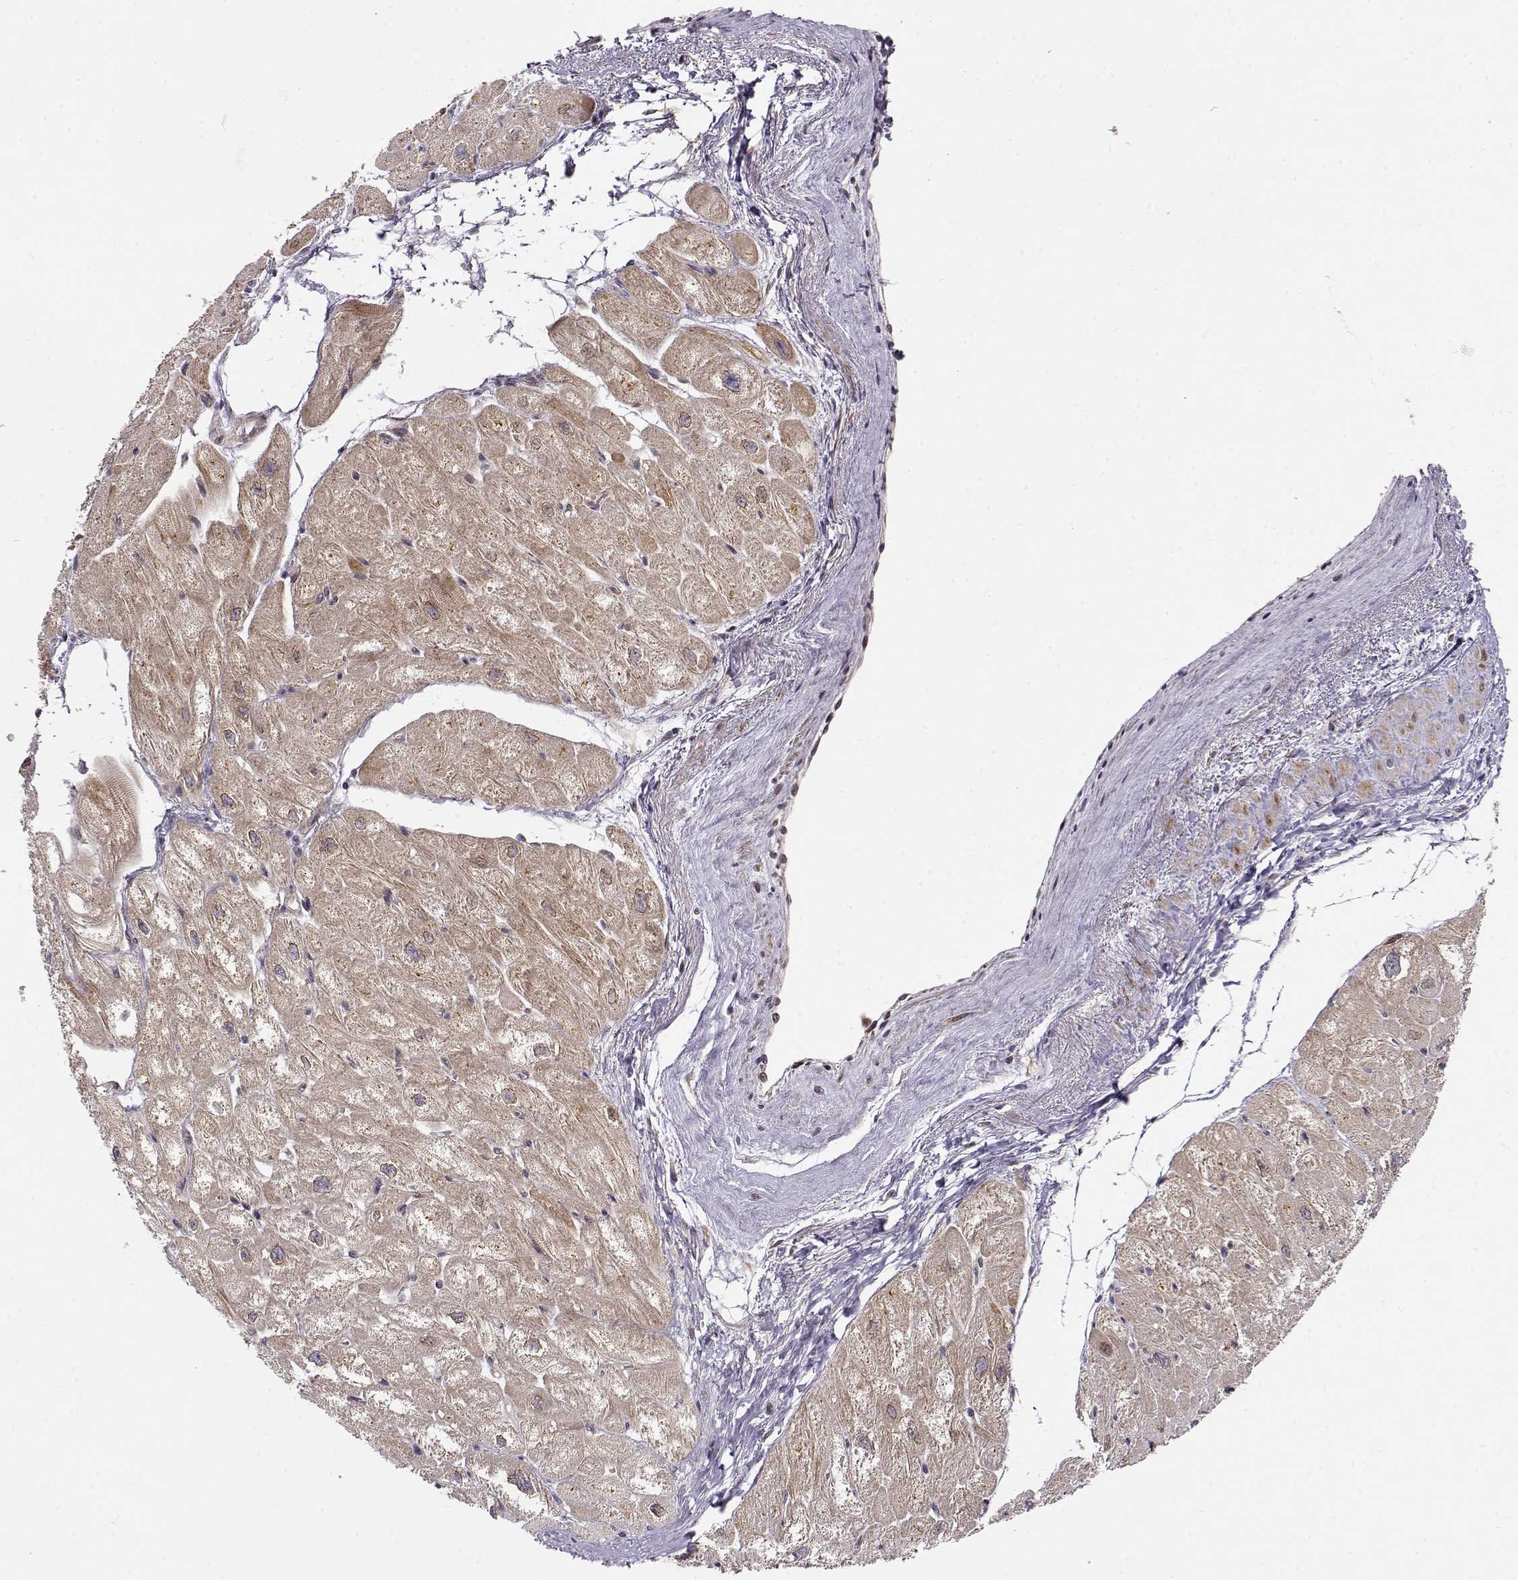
{"staining": {"intensity": "weak", "quantity": "<25%", "location": "cytoplasmic/membranous"}, "tissue": "heart muscle", "cell_type": "Cardiomyocytes", "image_type": "normal", "snomed": [{"axis": "morphology", "description": "Normal tissue, NOS"}, {"axis": "topography", "description": "Heart"}], "caption": "Human heart muscle stained for a protein using immunohistochemistry (IHC) shows no positivity in cardiomyocytes.", "gene": "ERGIC2", "patient": {"sex": "male", "age": 61}}